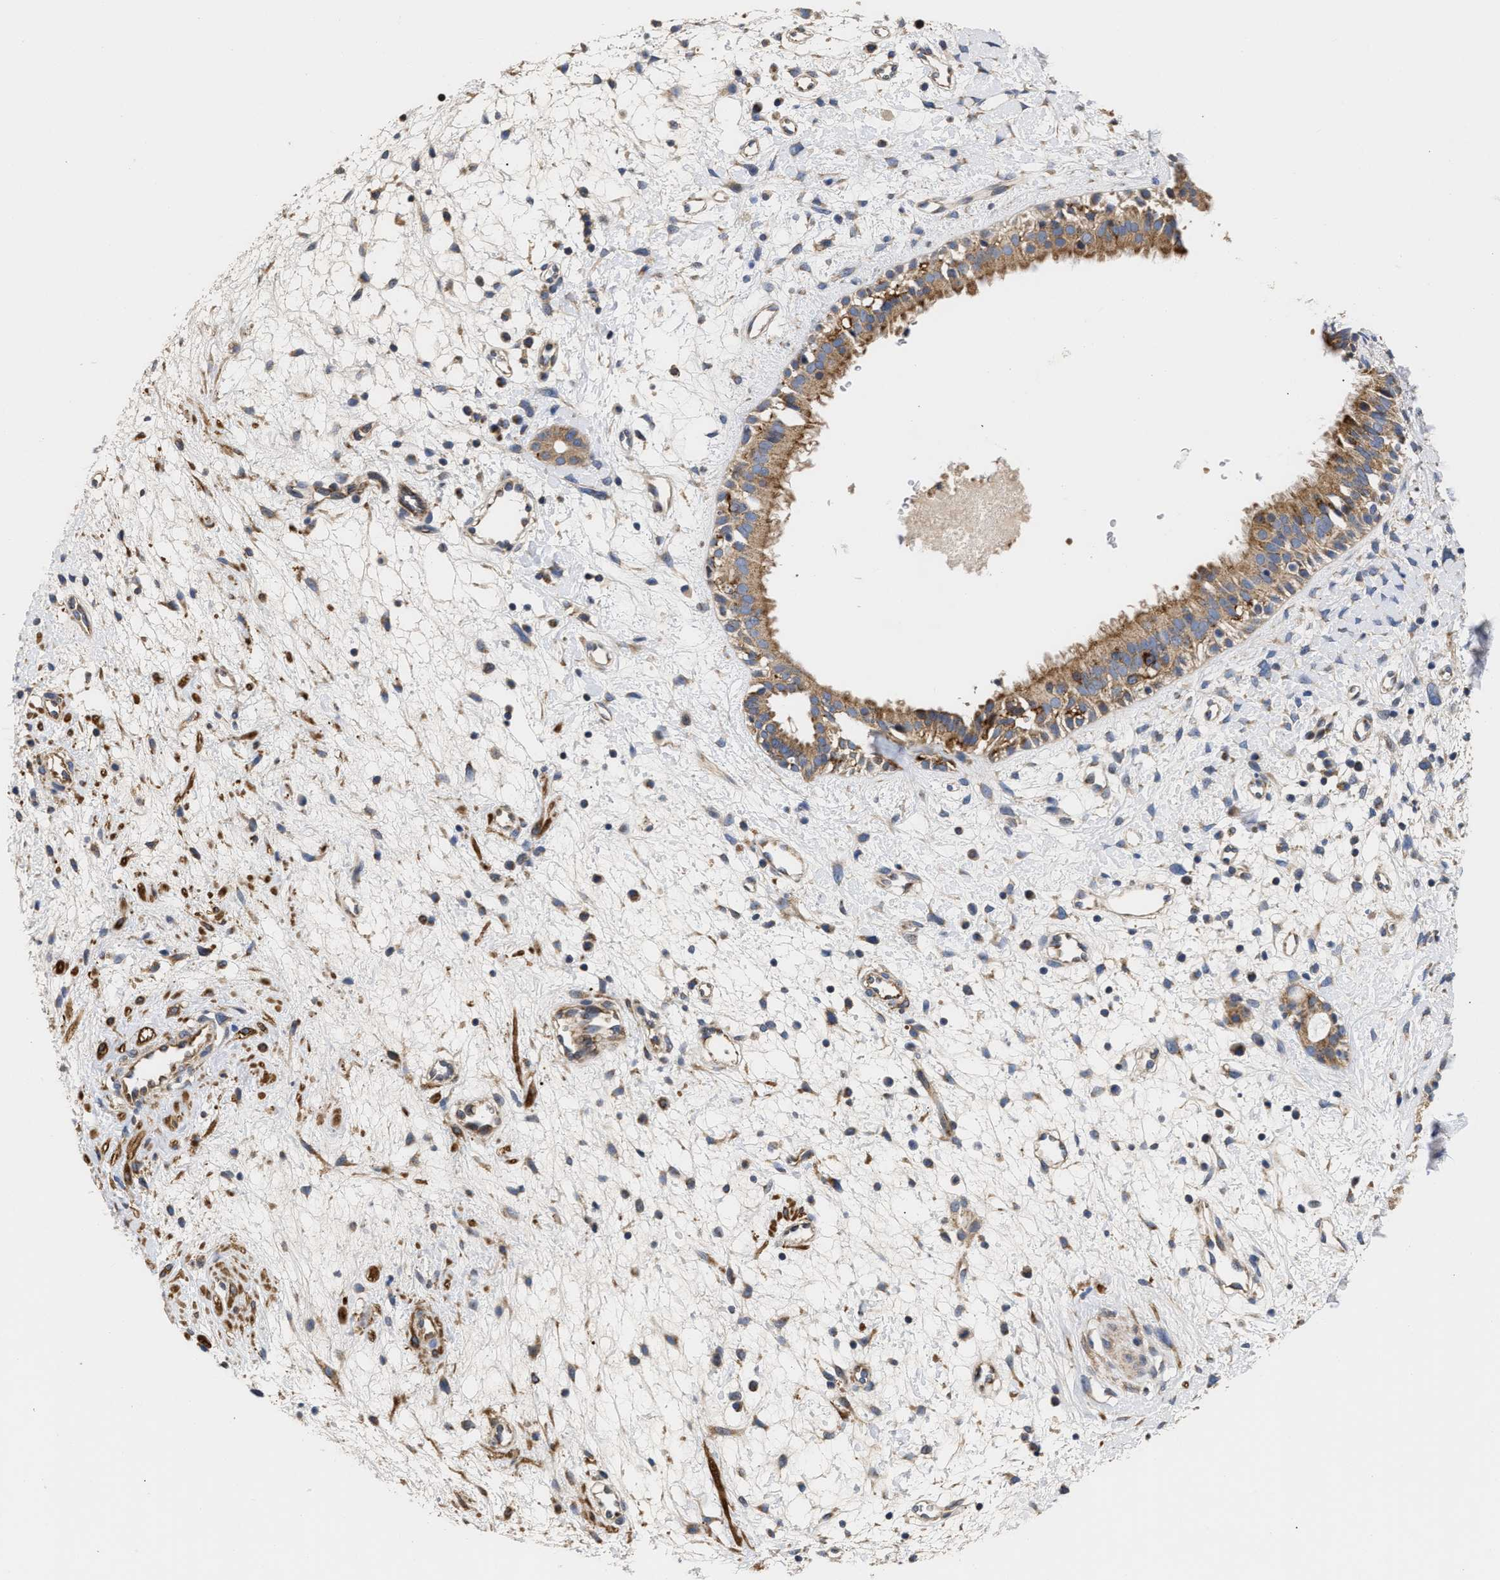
{"staining": {"intensity": "moderate", "quantity": ">75%", "location": "cytoplasmic/membranous"}, "tissue": "nasopharynx", "cell_type": "Respiratory epithelial cells", "image_type": "normal", "snomed": [{"axis": "morphology", "description": "Normal tissue, NOS"}, {"axis": "topography", "description": "Nasopharynx"}], "caption": "Normal nasopharynx demonstrates moderate cytoplasmic/membranous expression in approximately >75% of respiratory epithelial cells, visualized by immunohistochemistry.", "gene": "MALSU1", "patient": {"sex": "male", "age": 22}}